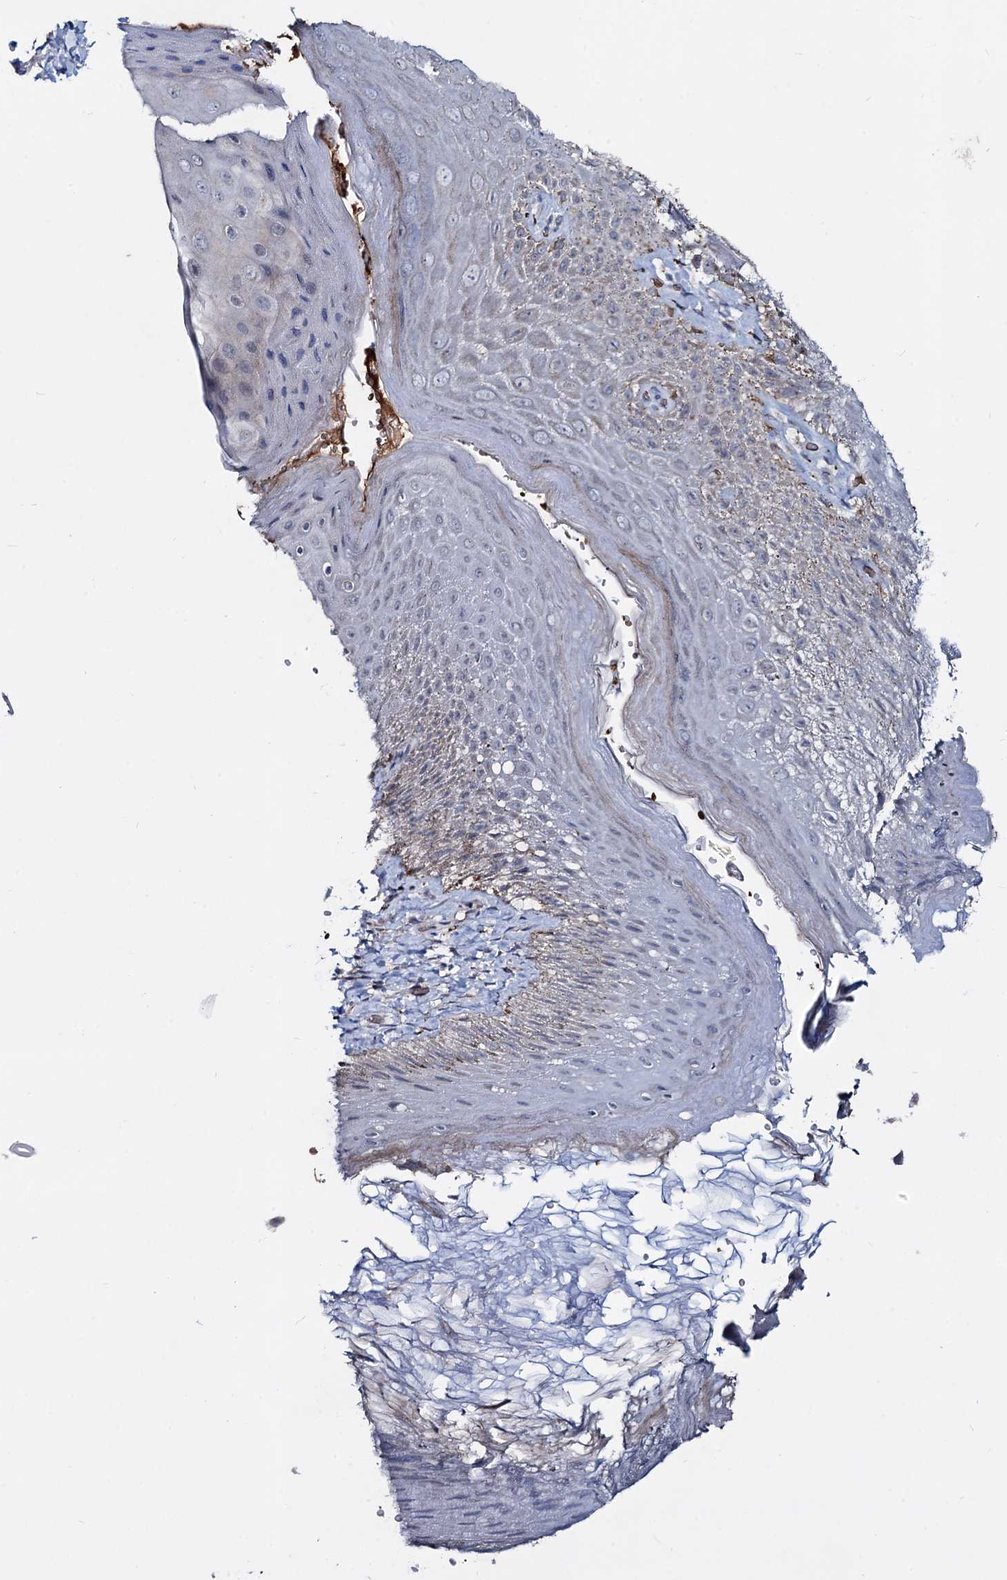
{"staining": {"intensity": "moderate", "quantity": "<25%", "location": "cytoplasmic/membranous"}, "tissue": "skin", "cell_type": "Epidermal cells", "image_type": "normal", "snomed": [{"axis": "morphology", "description": "Normal tissue, NOS"}, {"axis": "topography", "description": "Anal"}], "caption": "IHC image of normal skin stained for a protein (brown), which shows low levels of moderate cytoplasmic/membranous positivity in about <25% of epidermal cells.", "gene": "RNF6", "patient": {"sex": "male", "age": 44}}